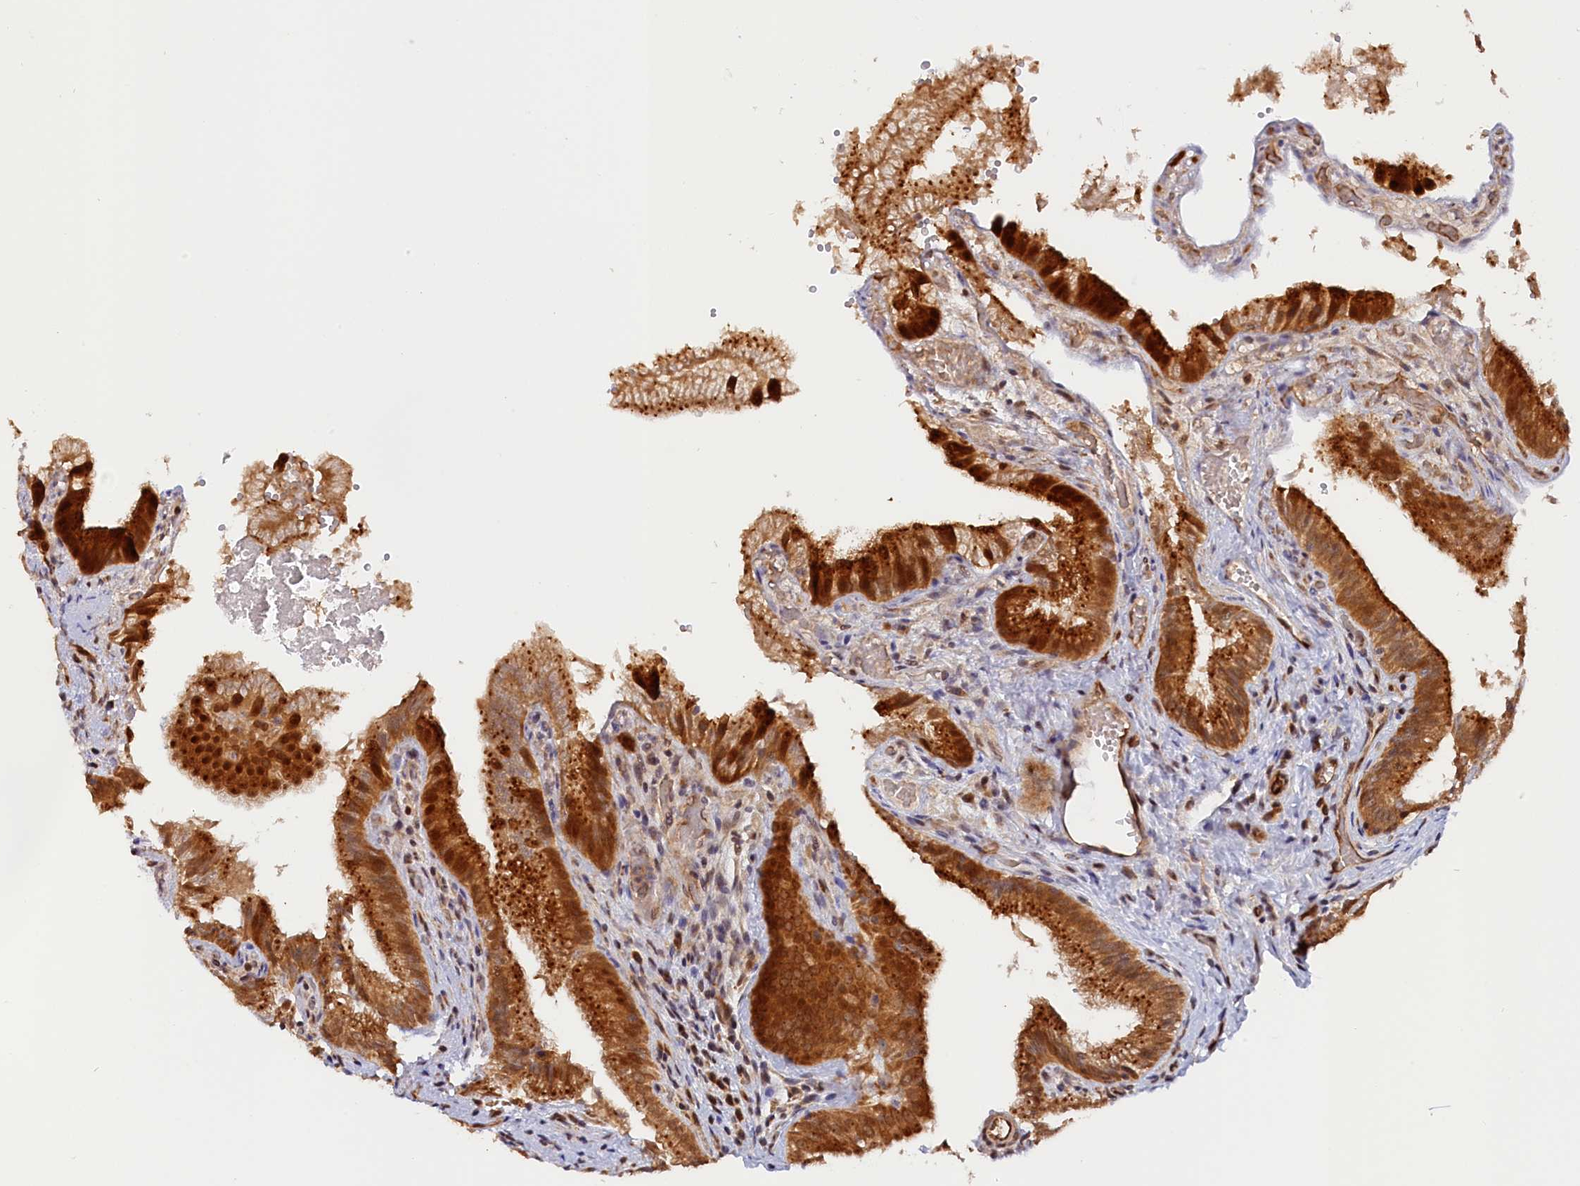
{"staining": {"intensity": "strong", "quantity": ">75%", "location": "cytoplasmic/membranous,nuclear"}, "tissue": "gallbladder", "cell_type": "Glandular cells", "image_type": "normal", "snomed": [{"axis": "morphology", "description": "Normal tissue, NOS"}, {"axis": "topography", "description": "Gallbladder"}], "caption": "Strong cytoplasmic/membranous,nuclear expression is present in approximately >75% of glandular cells in unremarkable gallbladder.", "gene": "ANKRD24", "patient": {"sex": "female", "age": 30}}